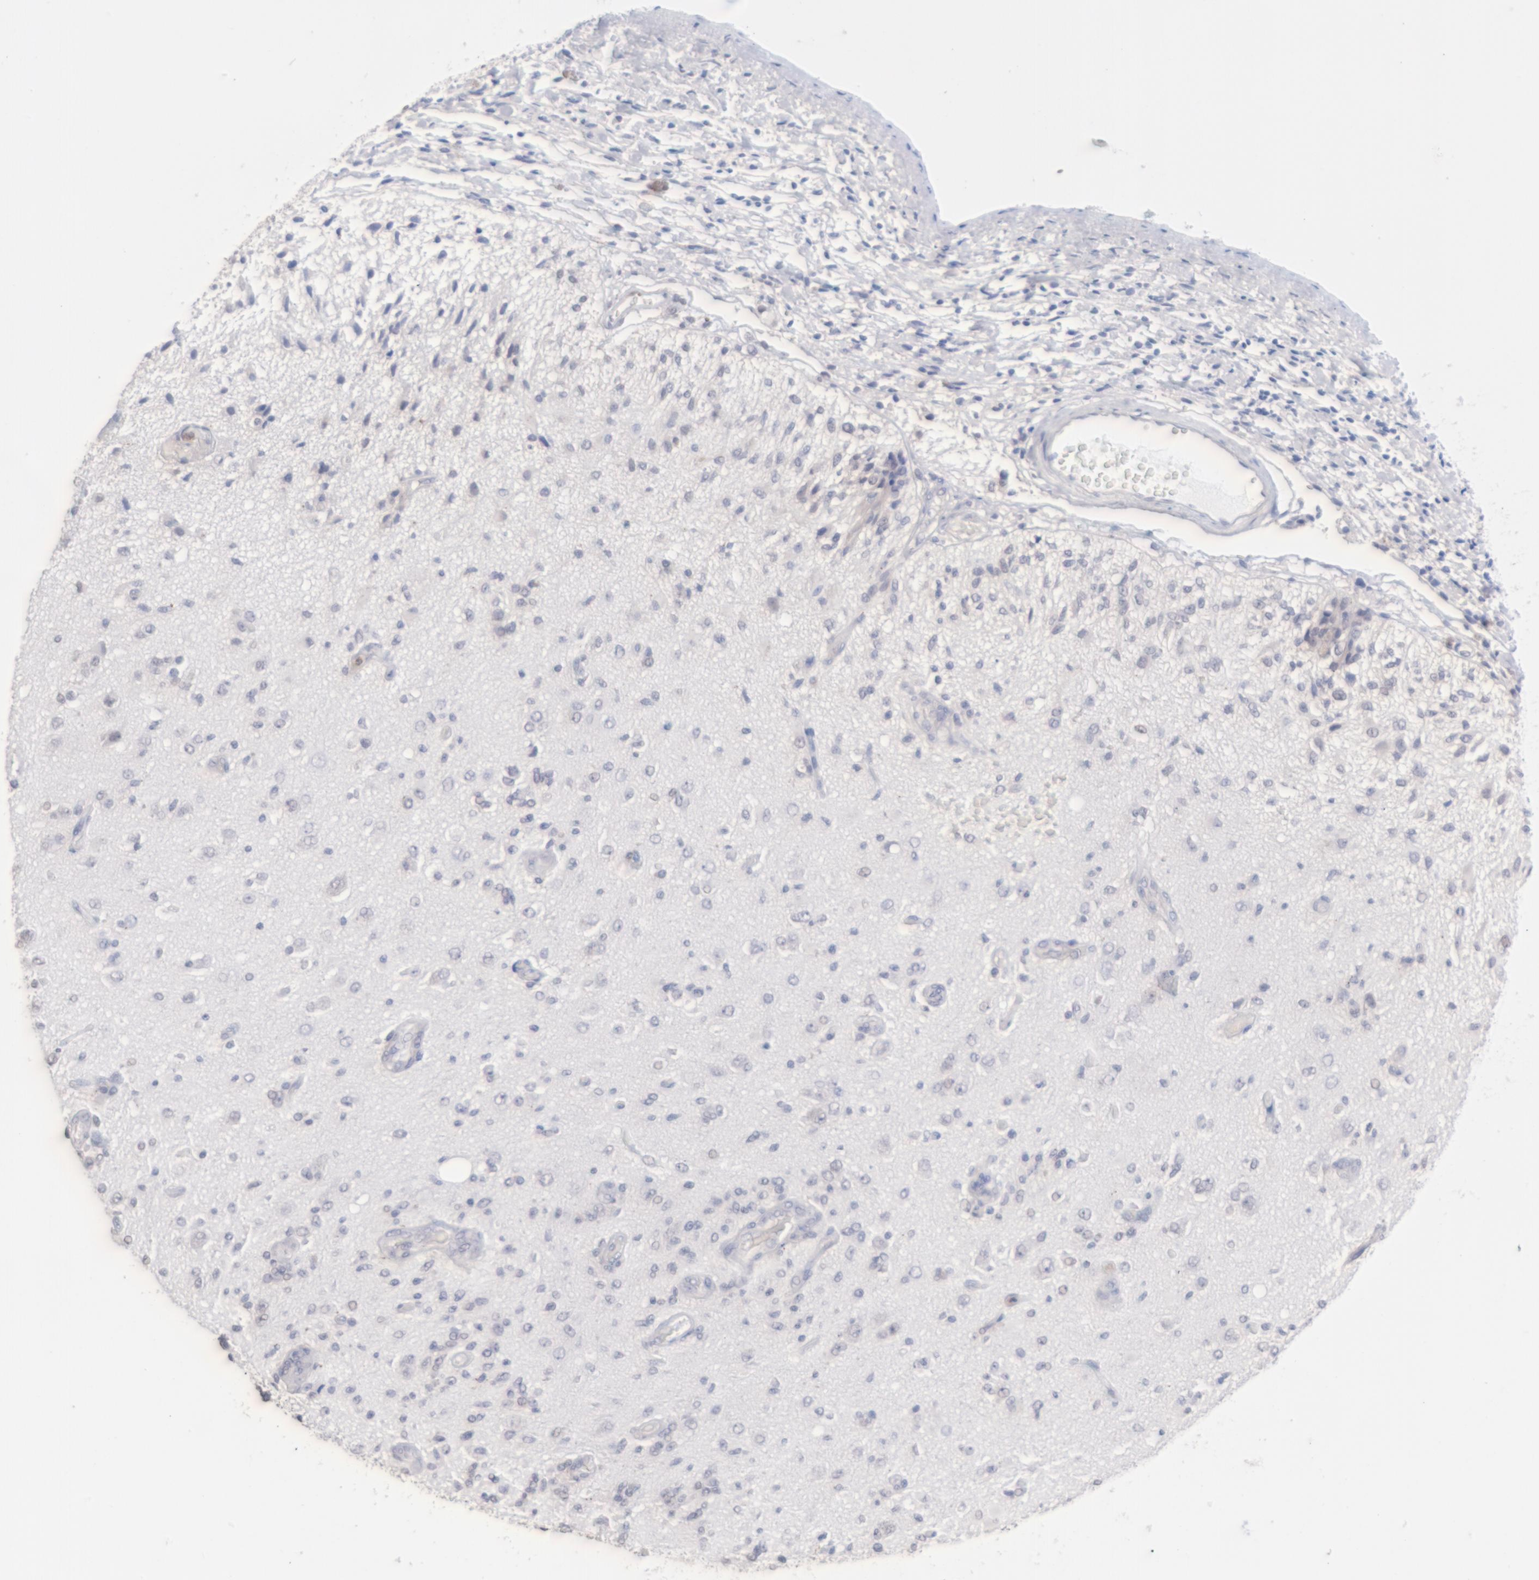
{"staining": {"intensity": "negative", "quantity": "none", "location": "none"}, "tissue": "glioma", "cell_type": "Tumor cells", "image_type": "cancer", "snomed": [{"axis": "morphology", "description": "Normal tissue, NOS"}, {"axis": "morphology", "description": "Glioma, malignant, High grade"}, {"axis": "topography", "description": "Cerebral cortex"}], "caption": "An image of human malignant glioma (high-grade) is negative for staining in tumor cells. The staining was performed using DAB to visualize the protein expression in brown, while the nuclei were stained in blue with hematoxylin (Magnification: 20x).", "gene": "MGAM", "patient": {"sex": "male", "age": 77}}